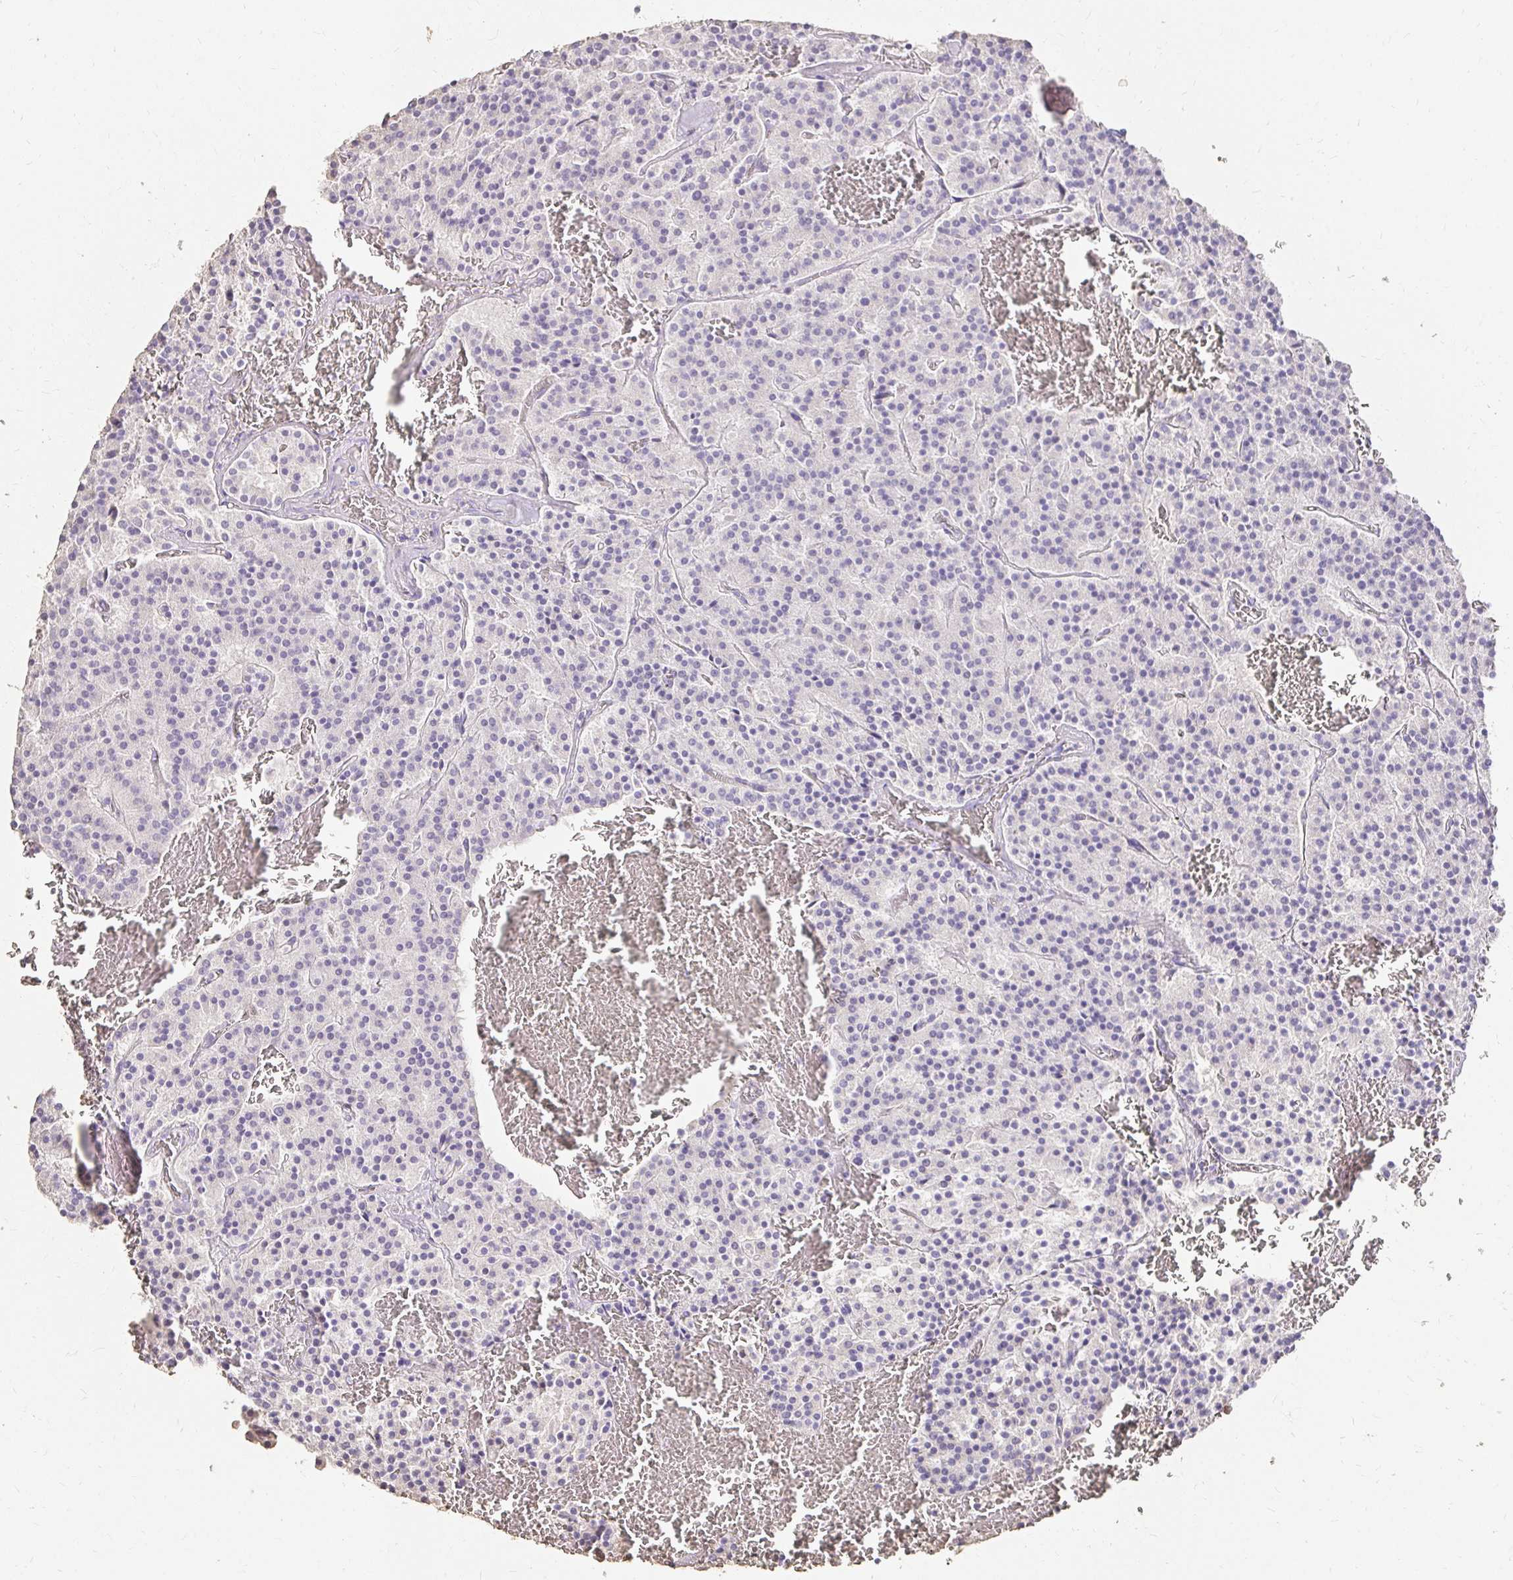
{"staining": {"intensity": "negative", "quantity": "none", "location": "none"}, "tissue": "carcinoid", "cell_type": "Tumor cells", "image_type": "cancer", "snomed": [{"axis": "morphology", "description": "Carcinoid, malignant, NOS"}, {"axis": "topography", "description": "Lung"}], "caption": "Photomicrograph shows no protein expression in tumor cells of carcinoid (malignant) tissue.", "gene": "UGT1A6", "patient": {"sex": "male", "age": 70}}